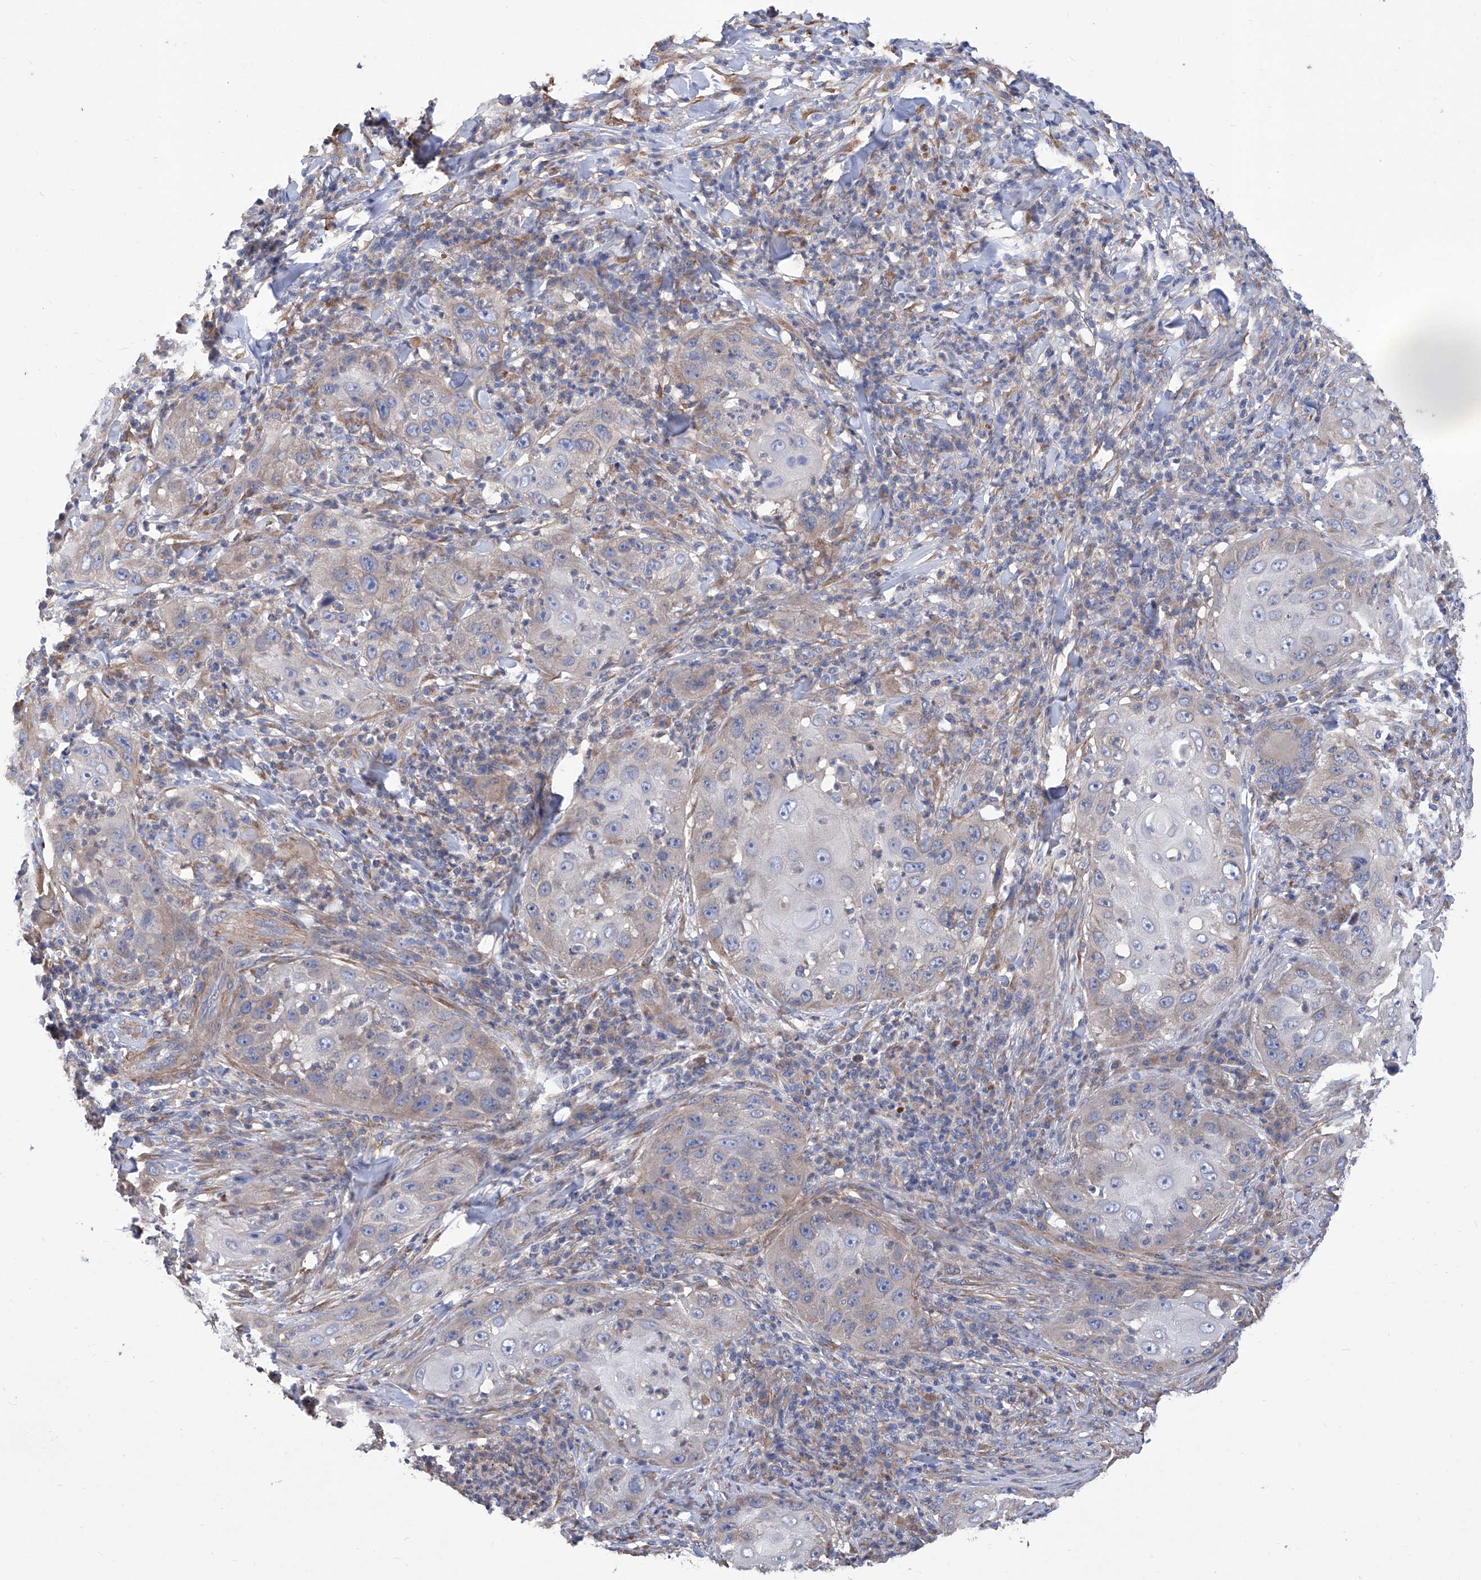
{"staining": {"intensity": "weak", "quantity": "25%-75%", "location": "cytoplasmic/membranous"}, "tissue": "skin cancer", "cell_type": "Tumor cells", "image_type": "cancer", "snomed": [{"axis": "morphology", "description": "Squamous cell carcinoma, NOS"}, {"axis": "topography", "description": "Skin"}], "caption": "Tumor cells show low levels of weak cytoplasmic/membranous positivity in about 25%-75% of cells in squamous cell carcinoma (skin).", "gene": "SMS", "patient": {"sex": "female", "age": 44}}